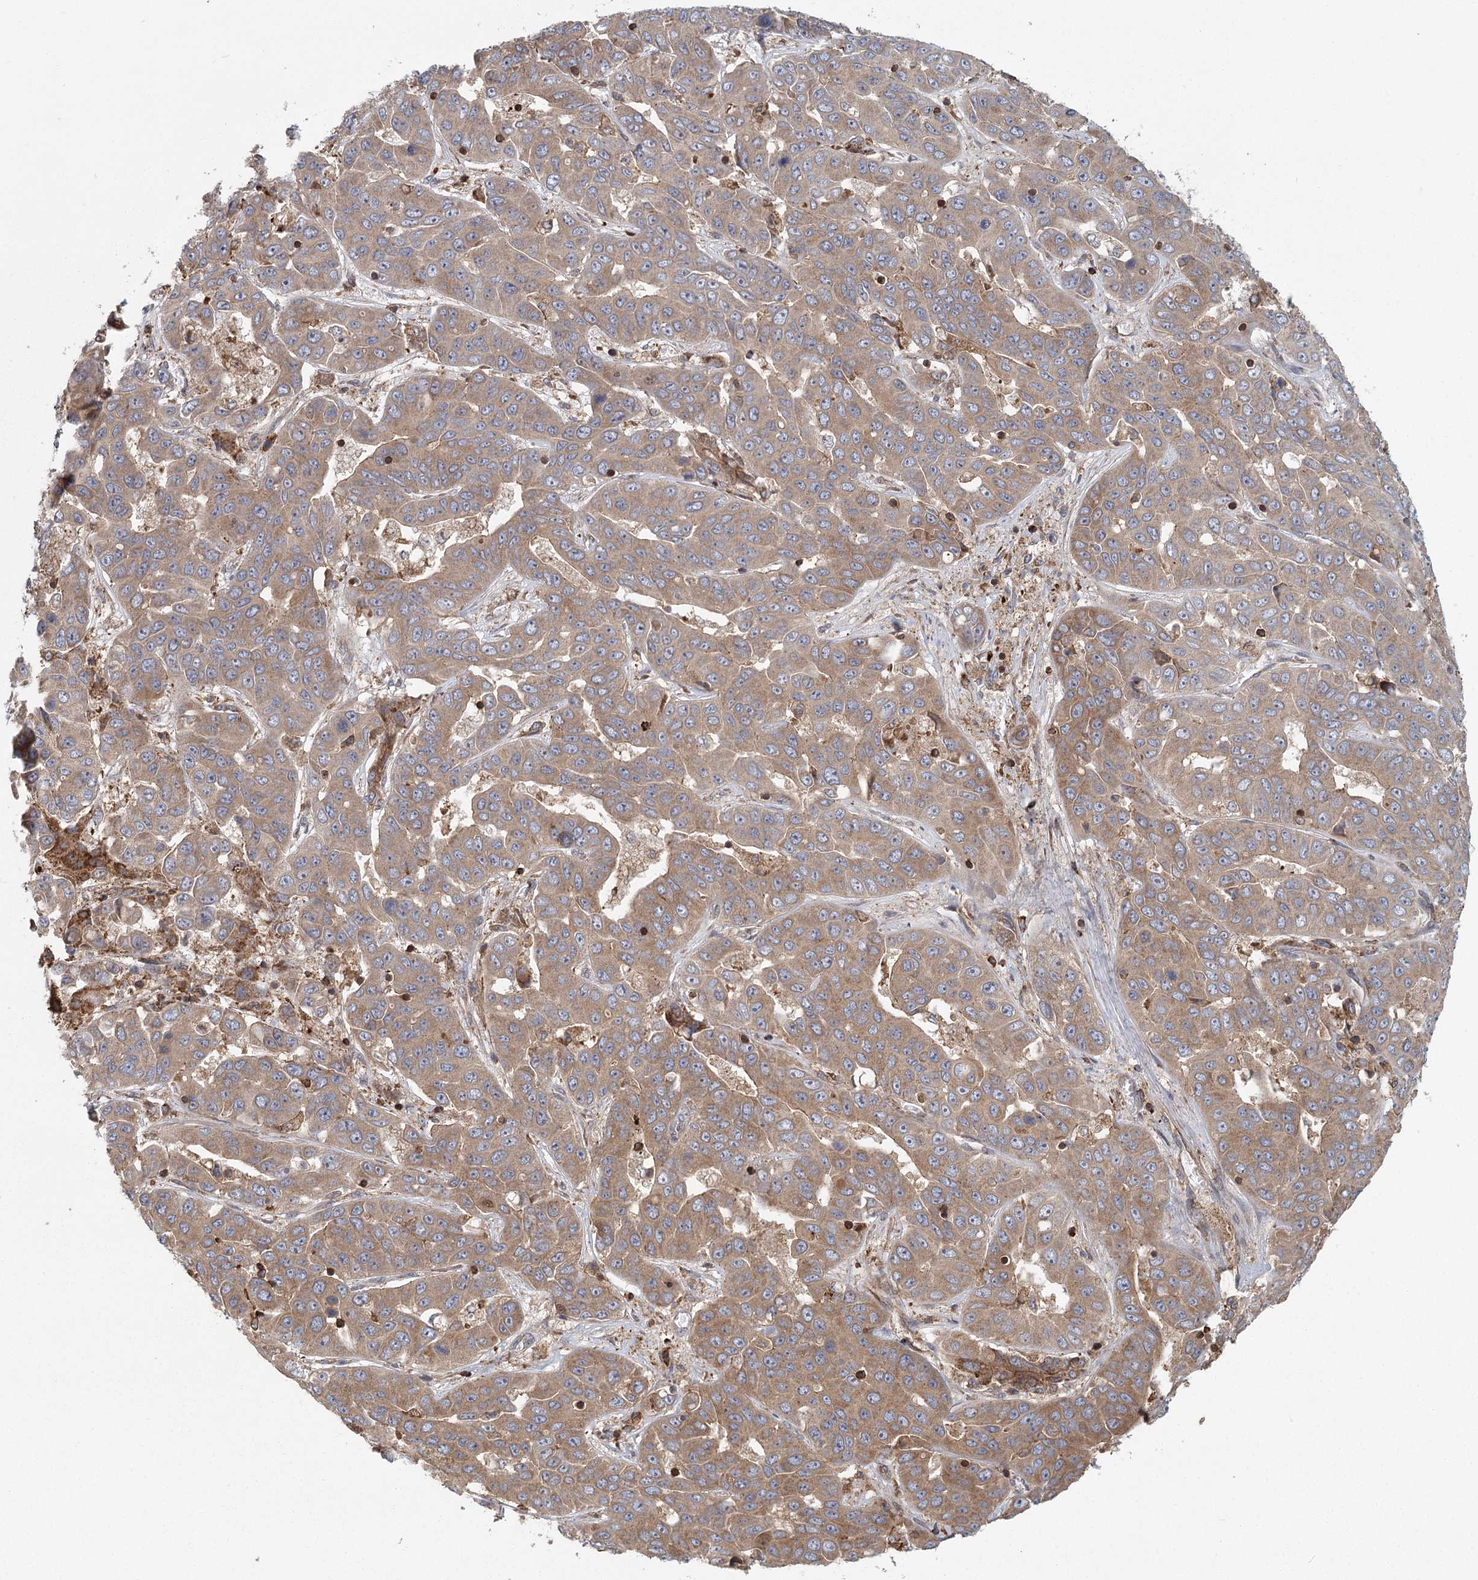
{"staining": {"intensity": "moderate", "quantity": ">75%", "location": "cytoplasmic/membranous"}, "tissue": "liver cancer", "cell_type": "Tumor cells", "image_type": "cancer", "snomed": [{"axis": "morphology", "description": "Cholangiocarcinoma"}, {"axis": "topography", "description": "Liver"}], "caption": "Brown immunohistochemical staining in cholangiocarcinoma (liver) demonstrates moderate cytoplasmic/membranous positivity in approximately >75% of tumor cells.", "gene": "PLEKHA7", "patient": {"sex": "female", "age": 52}}